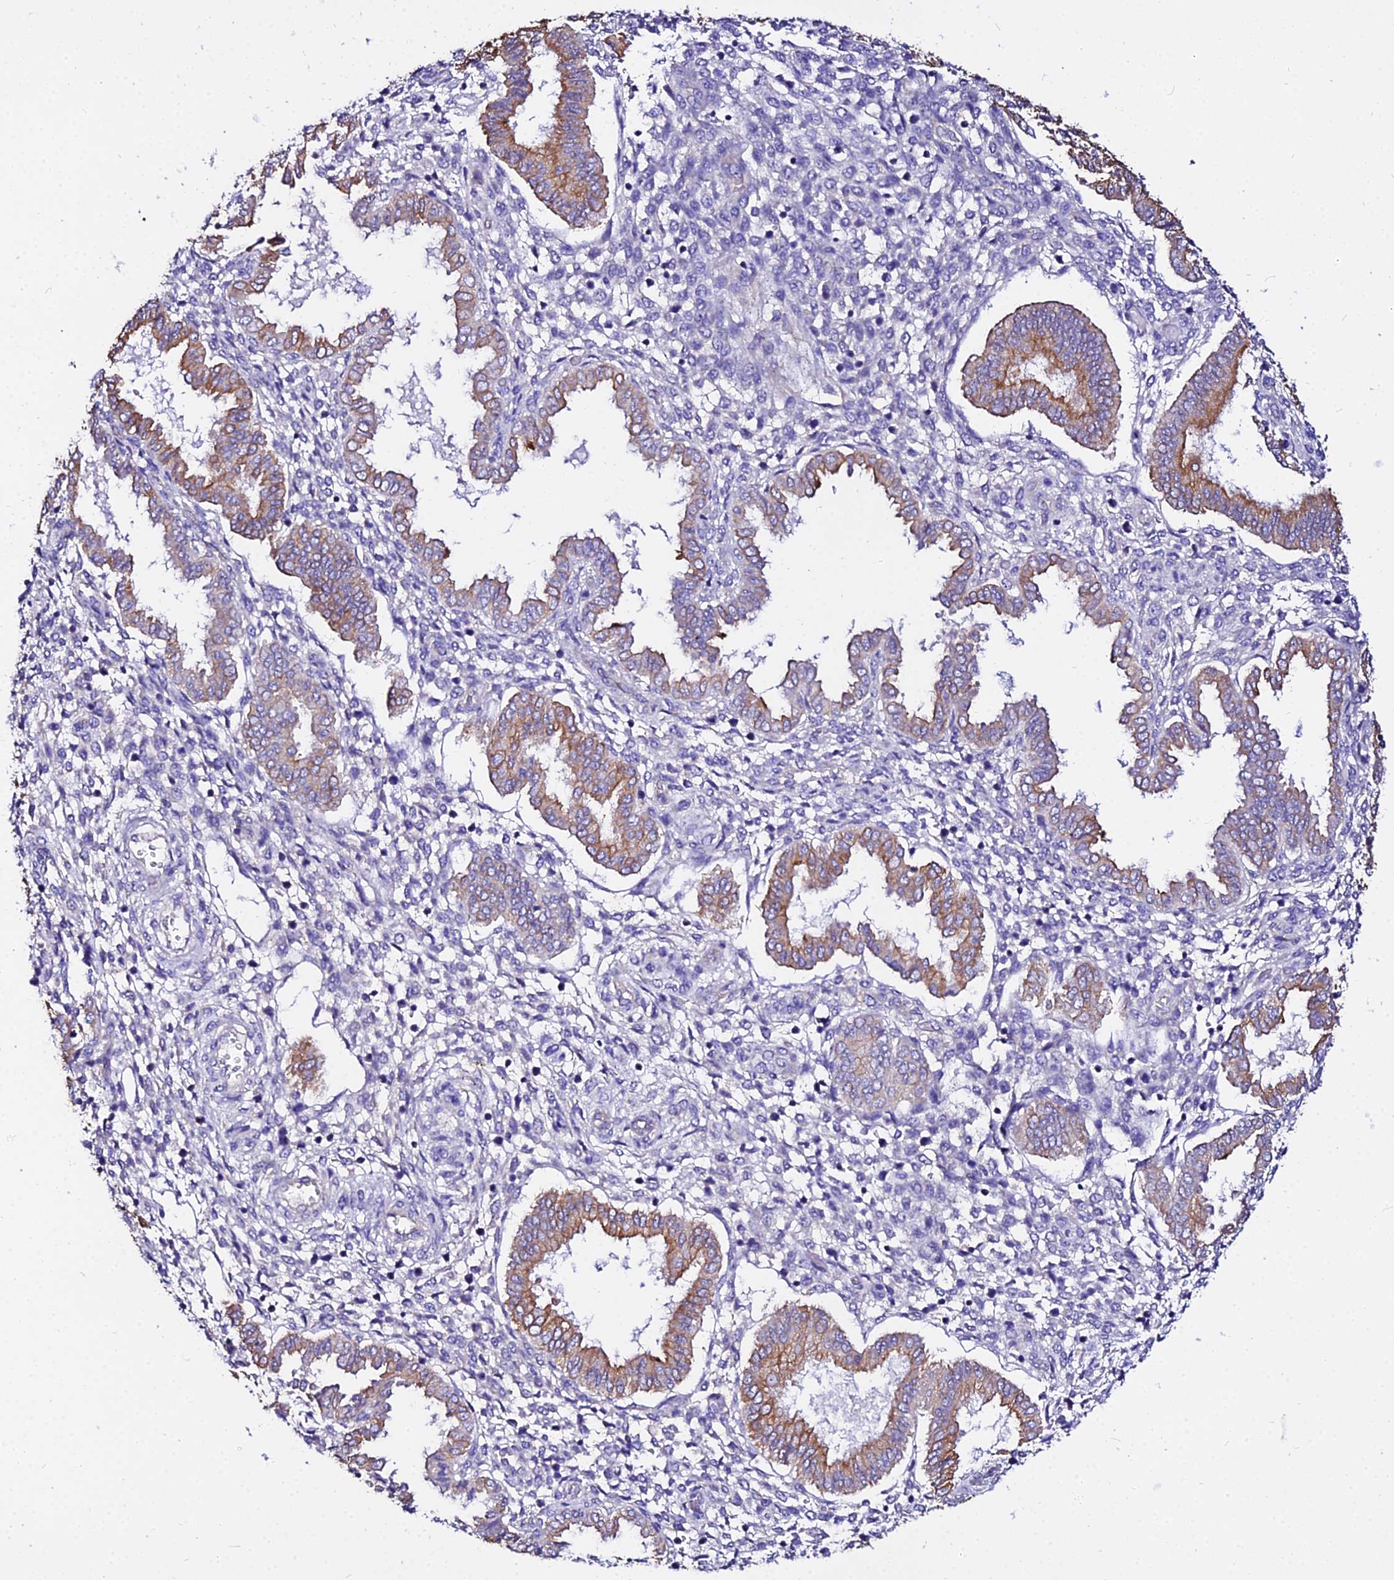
{"staining": {"intensity": "negative", "quantity": "none", "location": "none"}, "tissue": "endometrium", "cell_type": "Cells in endometrial stroma", "image_type": "normal", "snomed": [{"axis": "morphology", "description": "Normal tissue, NOS"}, {"axis": "topography", "description": "Endometrium"}], "caption": "DAB immunohistochemical staining of normal endometrium displays no significant positivity in cells in endometrial stroma.", "gene": "DAW1", "patient": {"sex": "female", "age": 24}}